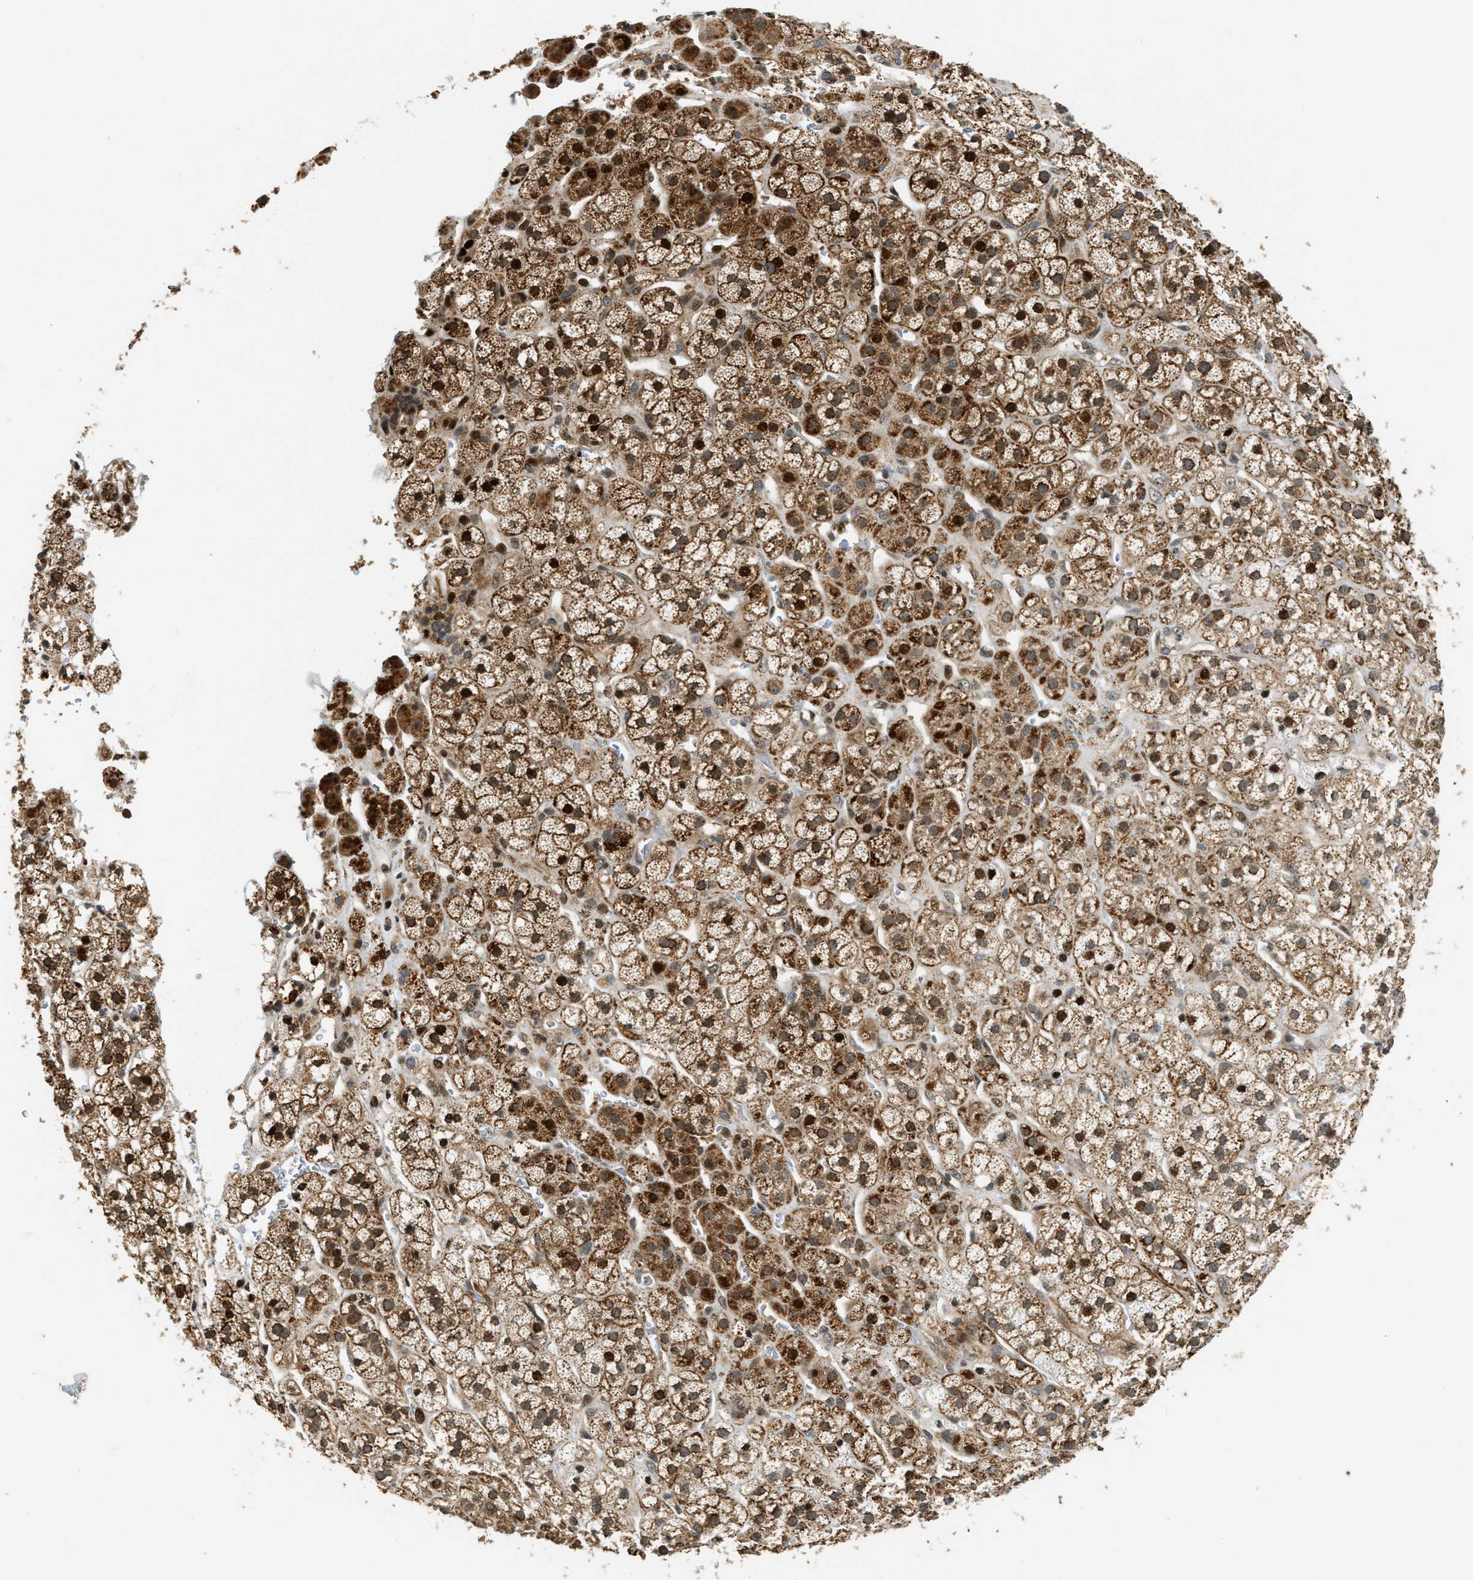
{"staining": {"intensity": "strong", "quantity": "25%-75%", "location": "cytoplasmic/membranous,nuclear"}, "tissue": "adrenal gland", "cell_type": "Glandular cells", "image_type": "normal", "snomed": [{"axis": "morphology", "description": "Normal tissue, NOS"}, {"axis": "topography", "description": "Adrenal gland"}], "caption": "Immunohistochemical staining of normal adrenal gland displays high levels of strong cytoplasmic/membranous,nuclear positivity in about 25%-75% of glandular cells.", "gene": "TRAPPC14", "patient": {"sex": "male", "age": 56}}